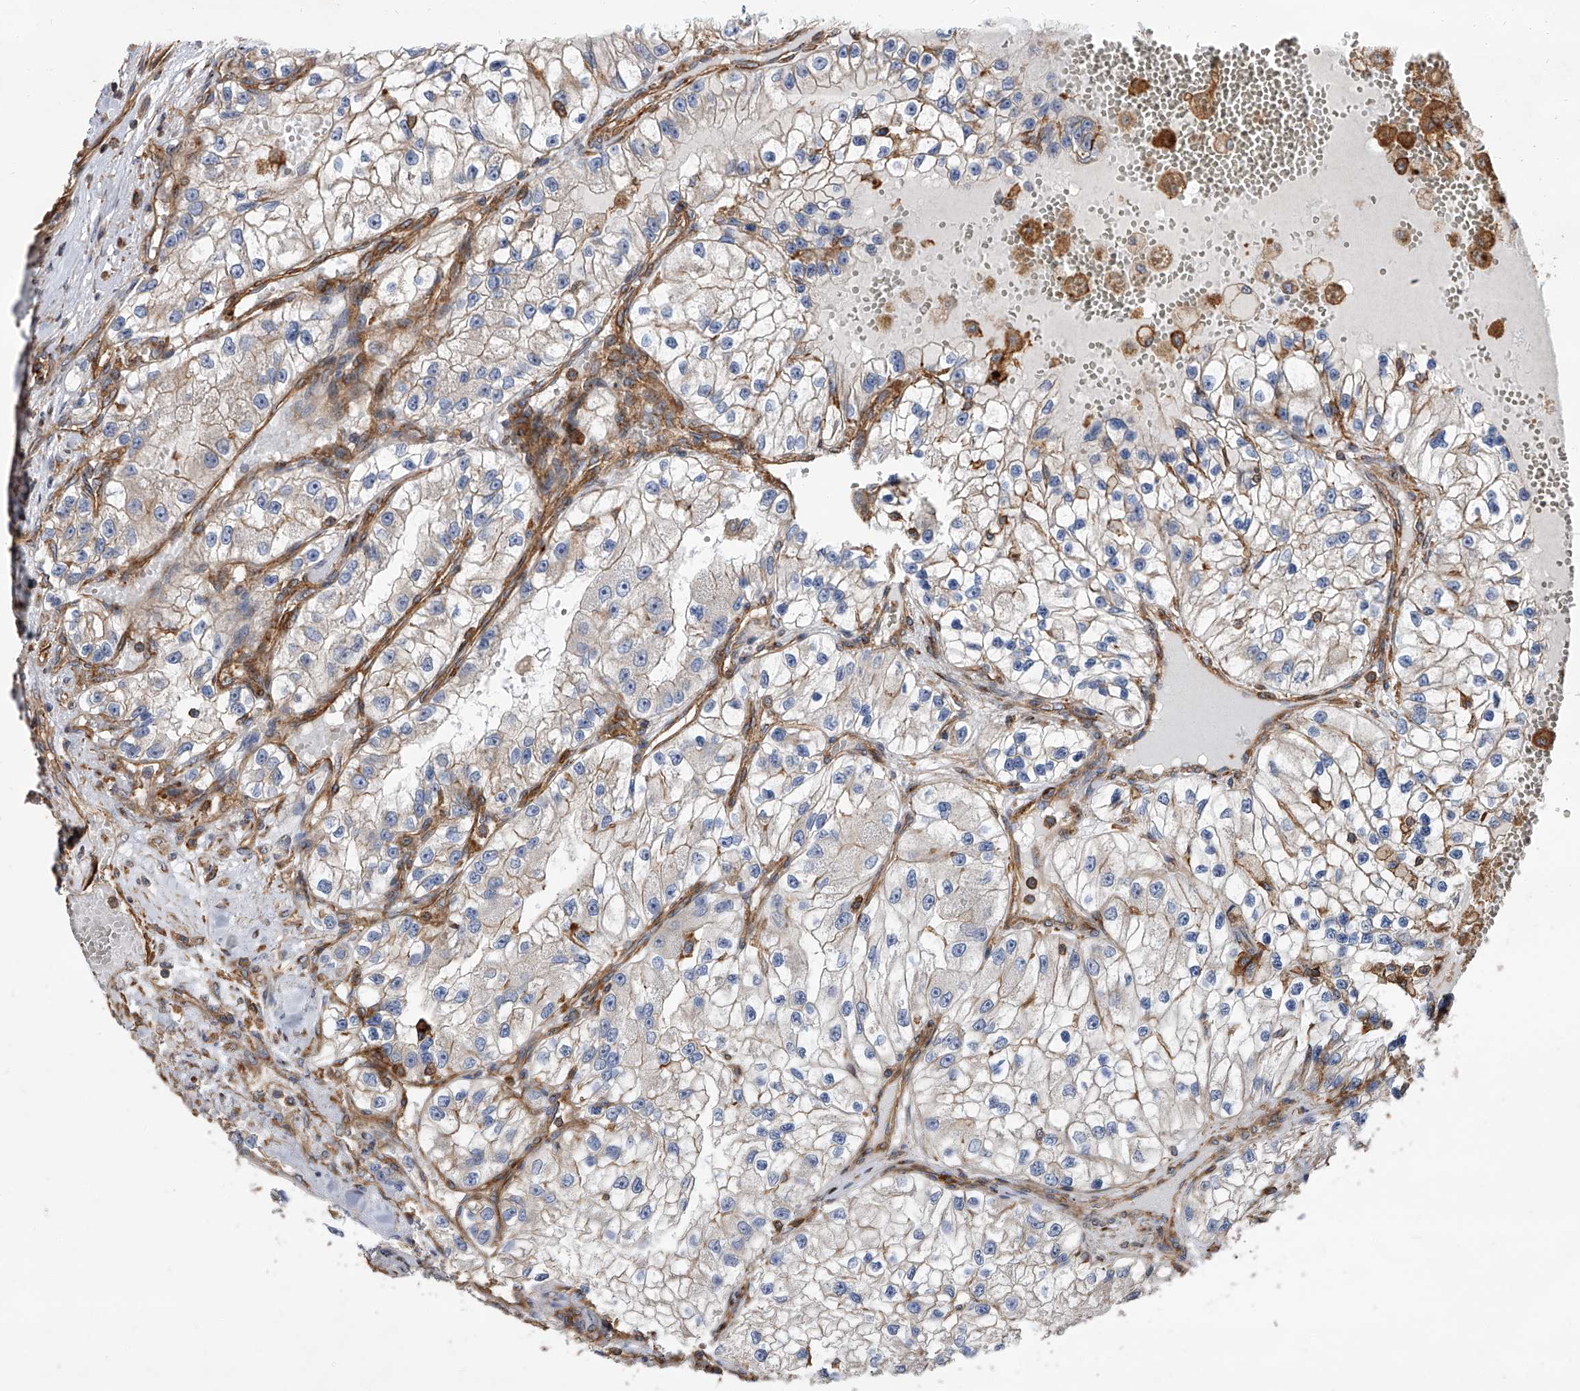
{"staining": {"intensity": "negative", "quantity": "none", "location": "none"}, "tissue": "renal cancer", "cell_type": "Tumor cells", "image_type": "cancer", "snomed": [{"axis": "morphology", "description": "Adenocarcinoma, NOS"}, {"axis": "topography", "description": "Kidney"}], "caption": "DAB (3,3'-diaminobenzidine) immunohistochemical staining of human renal cancer (adenocarcinoma) displays no significant staining in tumor cells. (IHC, brightfield microscopy, high magnification).", "gene": "PISD", "patient": {"sex": "female", "age": 57}}